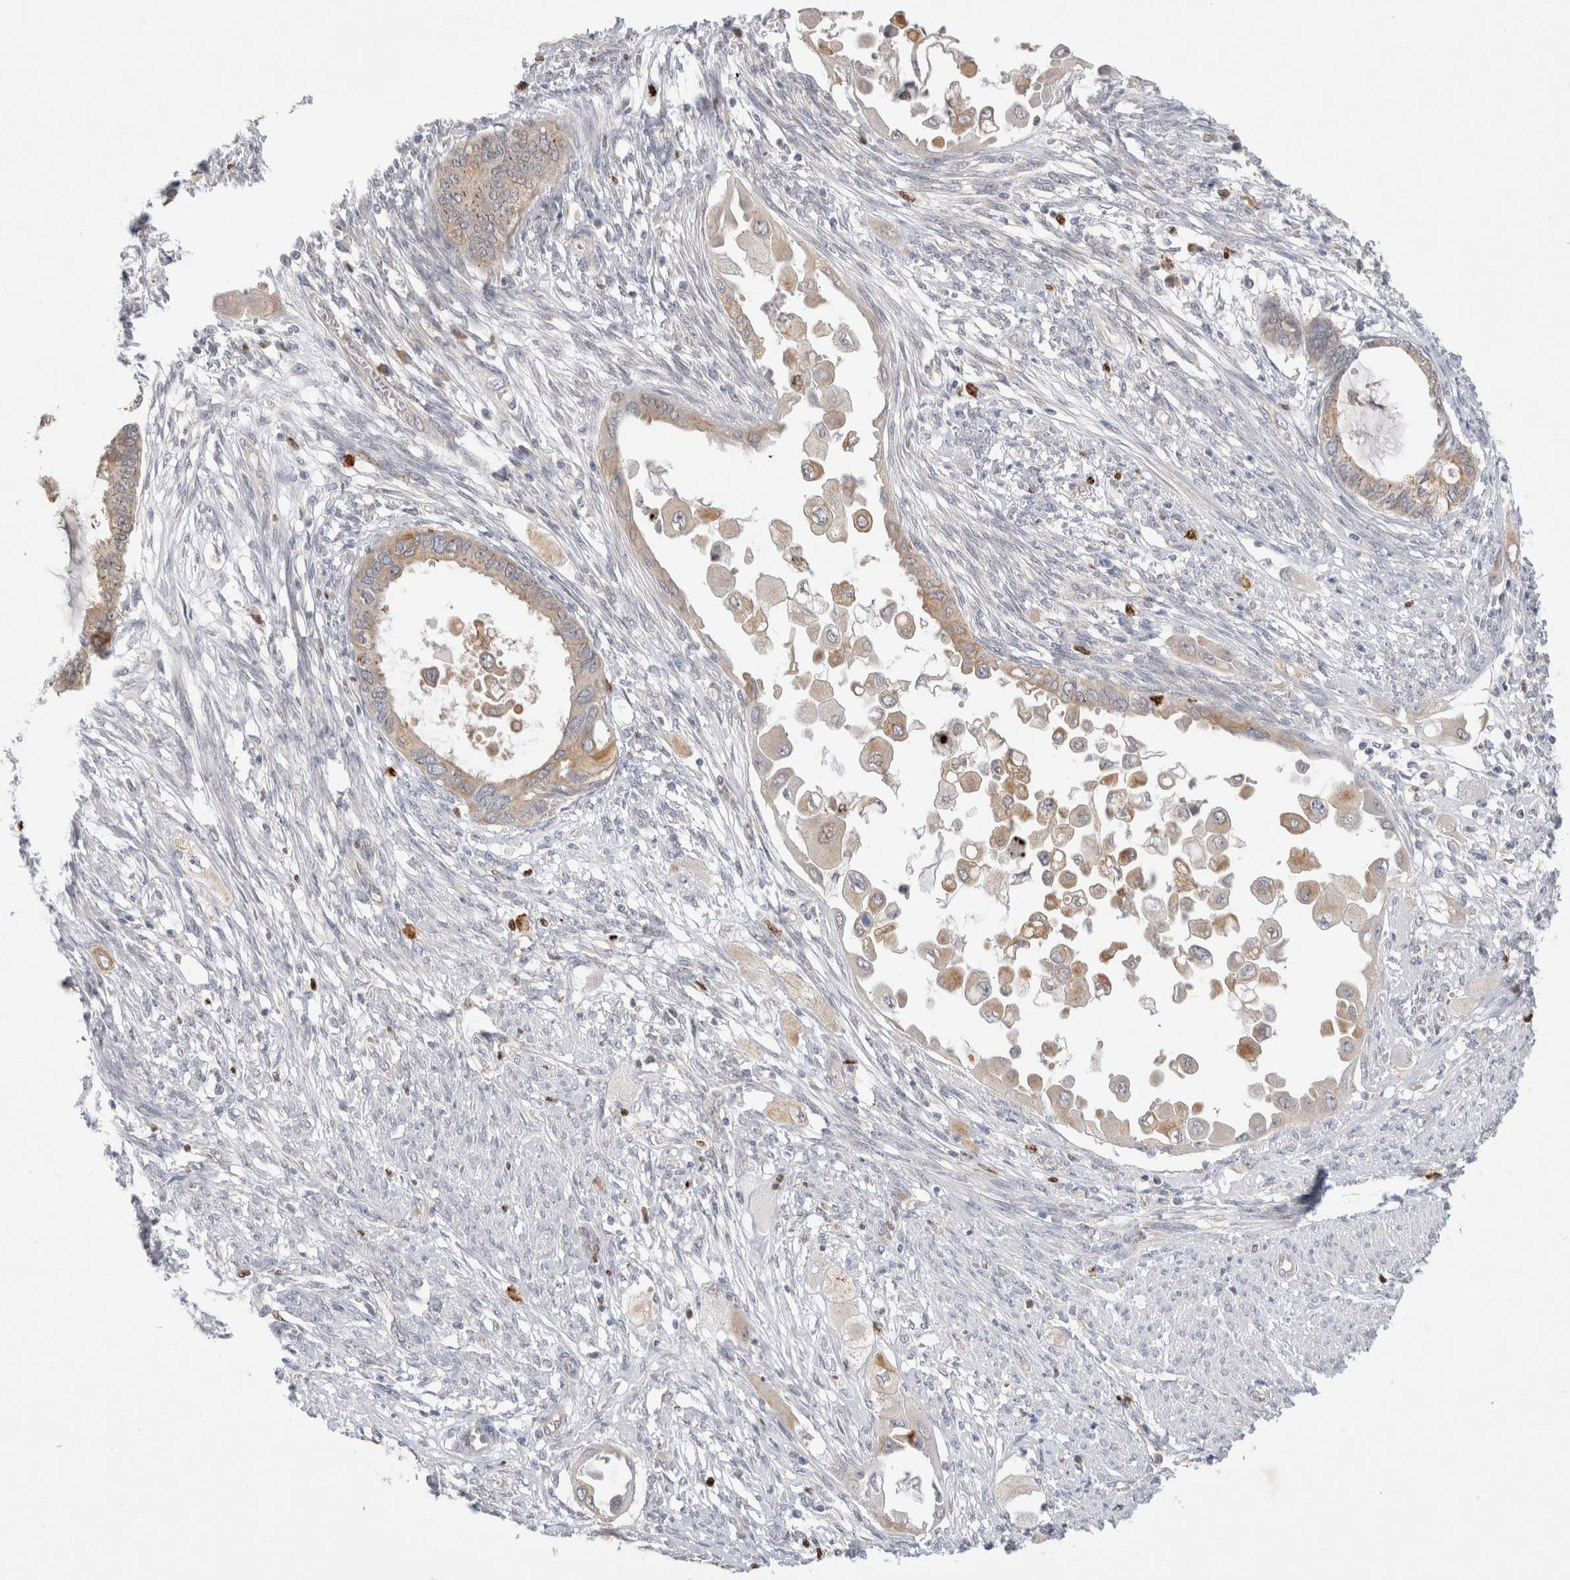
{"staining": {"intensity": "weak", "quantity": ">75%", "location": "cytoplasmic/membranous"}, "tissue": "cervical cancer", "cell_type": "Tumor cells", "image_type": "cancer", "snomed": [{"axis": "morphology", "description": "Normal tissue, NOS"}, {"axis": "morphology", "description": "Adenocarcinoma, NOS"}, {"axis": "topography", "description": "Cervix"}, {"axis": "topography", "description": "Endometrium"}], "caption": "IHC of adenocarcinoma (cervical) demonstrates low levels of weak cytoplasmic/membranous expression in about >75% of tumor cells. (Brightfield microscopy of DAB IHC at high magnification).", "gene": "GAS1", "patient": {"sex": "female", "age": 86}}